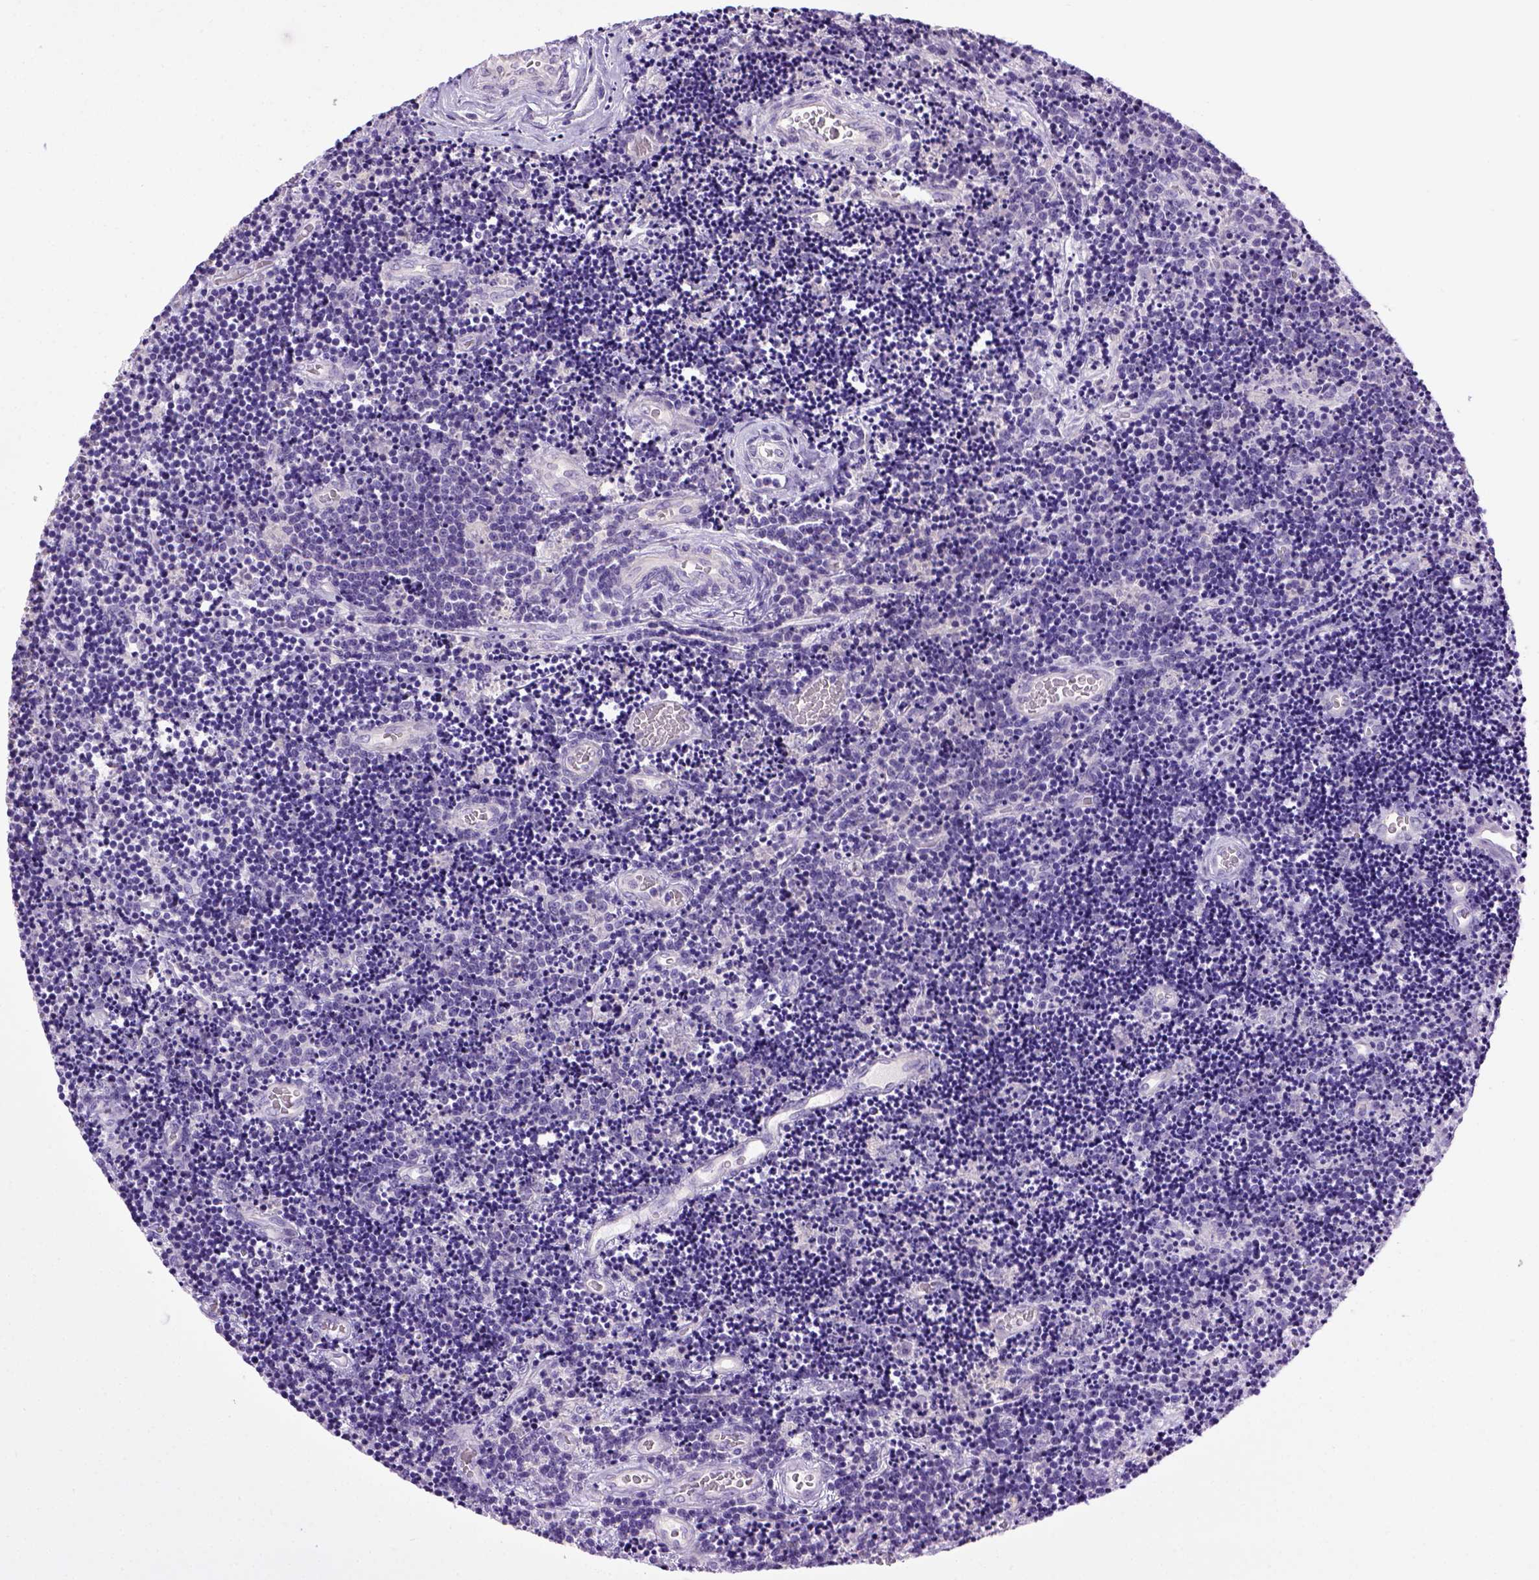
{"staining": {"intensity": "negative", "quantity": "none", "location": "none"}, "tissue": "lymphoma", "cell_type": "Tumor cells", "image_type": "cancer", "snomed": [{"axis": "morphology", "description": "Malignant lymphoma, non-Hodgkin's type, Low grade"}, {"axis": "topography", "description": "Brain"}], "caption": "Lymphoma stained for a protein using immunohistochemistry displays no expression tumor cells.", "gene": "CDH1", "patient": {"sex": "female", "age": 66}}